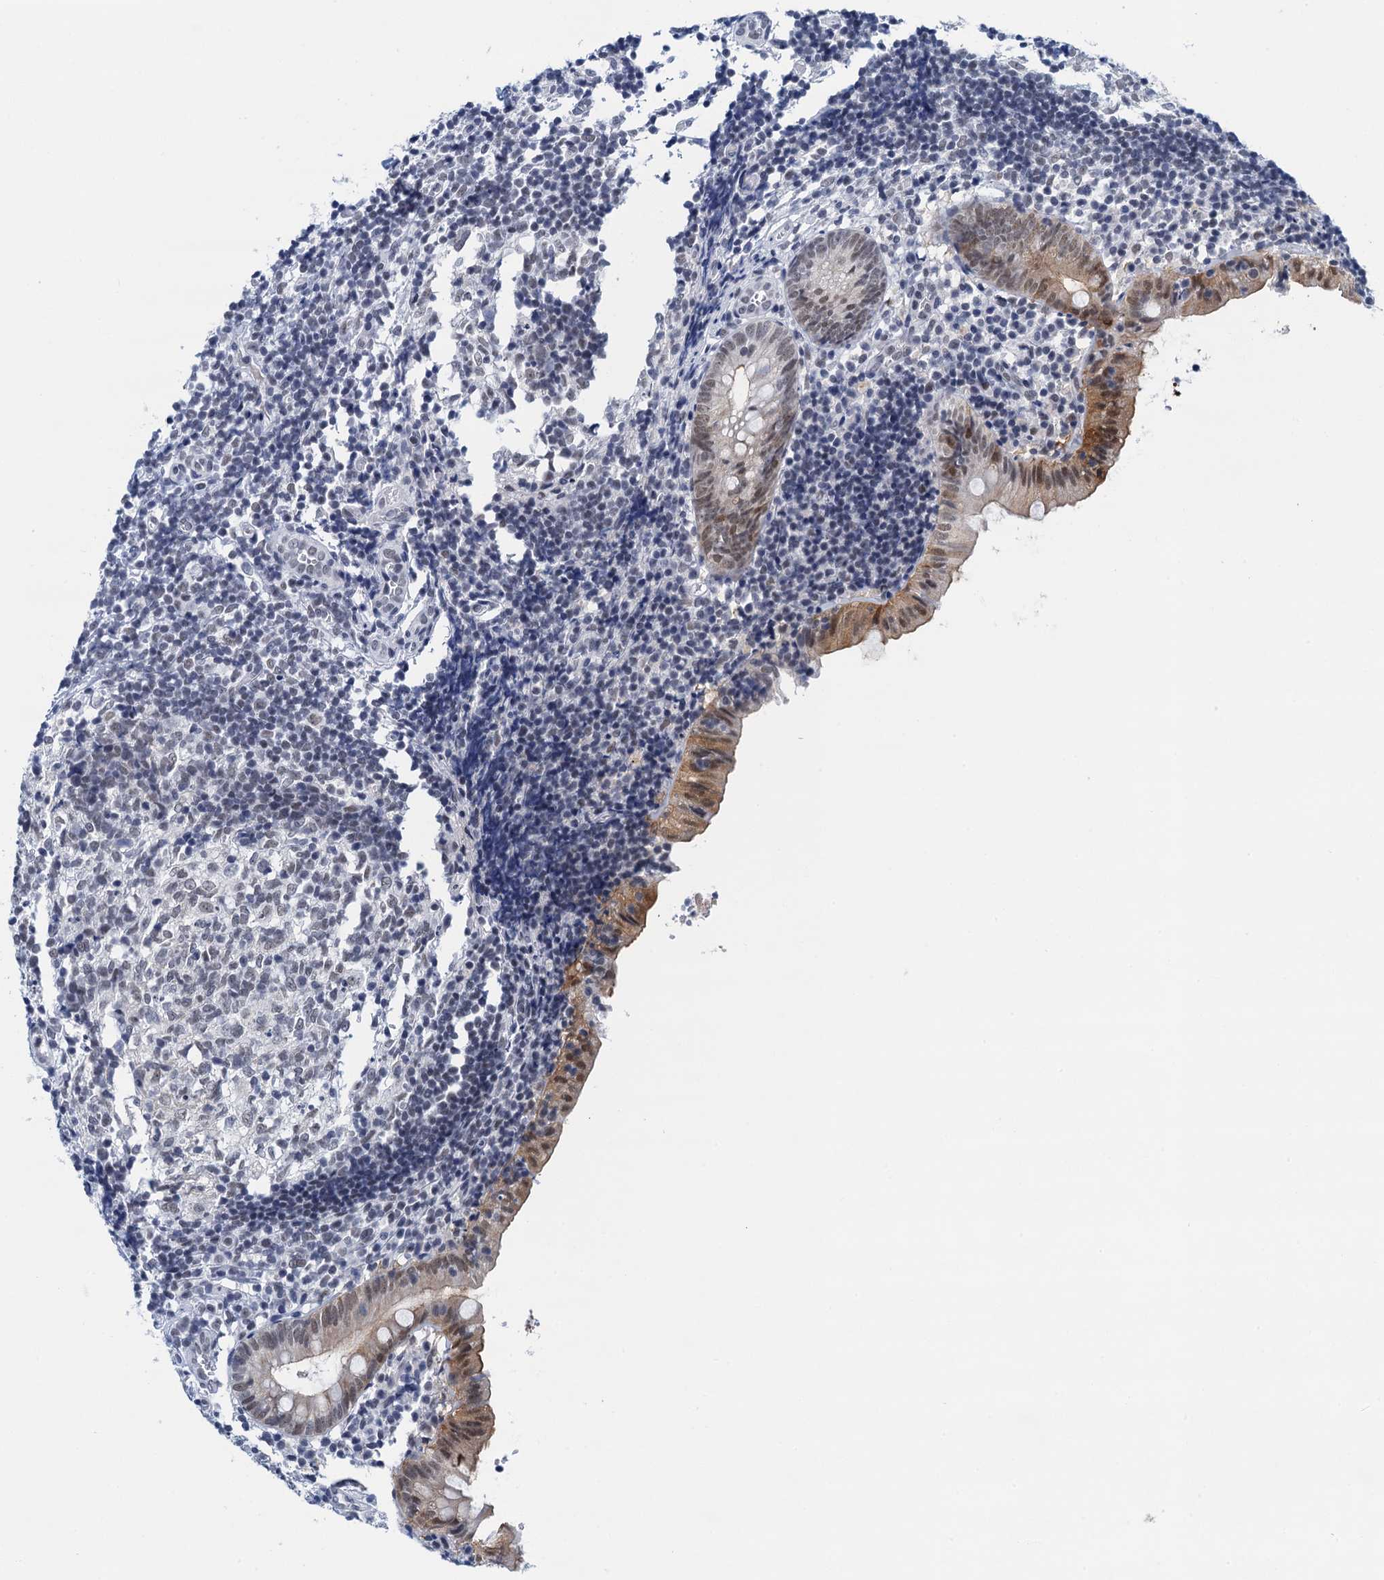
{"staining": {"intensity": "moderate", "quantity": "25%-75%", "location": "cytoplasmic/membranous,nuclear"}, "tissue": "appendix", "cell_type": "Glandular cells", "image_type": "normal", "snomed": [{"axis": "morphology", "description": "Normal tissue, NOS"}, {"axis": "topography", "description": "Appendix"}], "caption": "A brown stain labels moderate cytoplasmic/membranous,nuclear staining of a protein in glandular cells of benign human appendix. Using DAB (brown) and hematoxylin (blue) stains, captured at high magnification using brightfield microscopy.", "gene": "EPS8L1", "patient": {"sex": "male", "age": 8}}